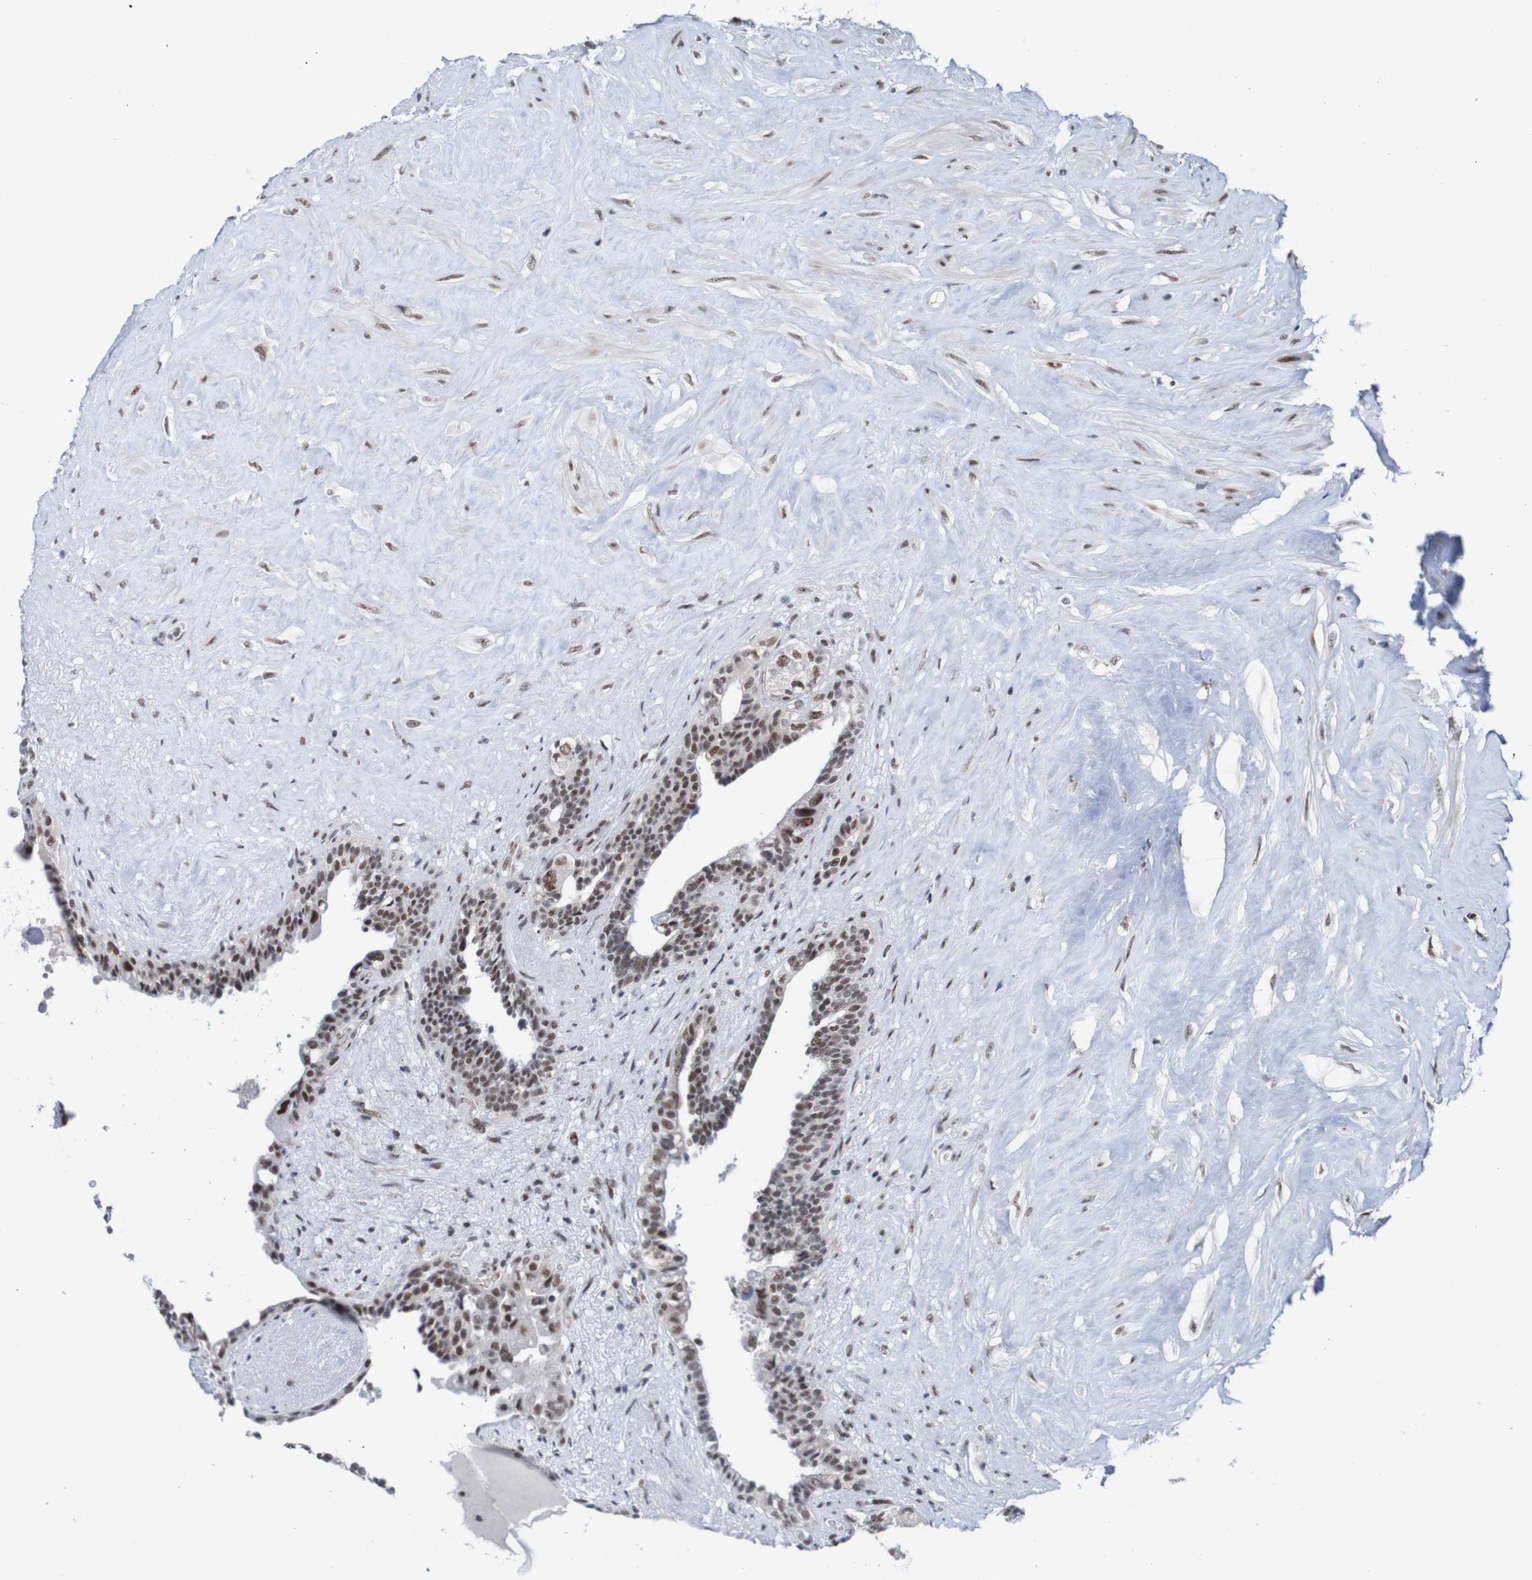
{"staining": {"intensity": "moderate", "quantity": "25%-75%", "location": "nuclear"}, "tissue": "seminal vesicle", "cell_type": "Glandular cells", "image_type": "normal", "snomed": [{"axis": "morphology", "description": "Normal tissue, NOS"}, {"axis": "topography", "description": "Seminal veicle"}], "caption": "Protein staining exhibits moderate nuclear staining in about 25%-75% of glandular cells in benign seminal vesicle. (DAB = brown stain, brightfield microscopy at high magnification).", "gene": "CDC5L", "patient": {"sex": "male", "age": 63}}